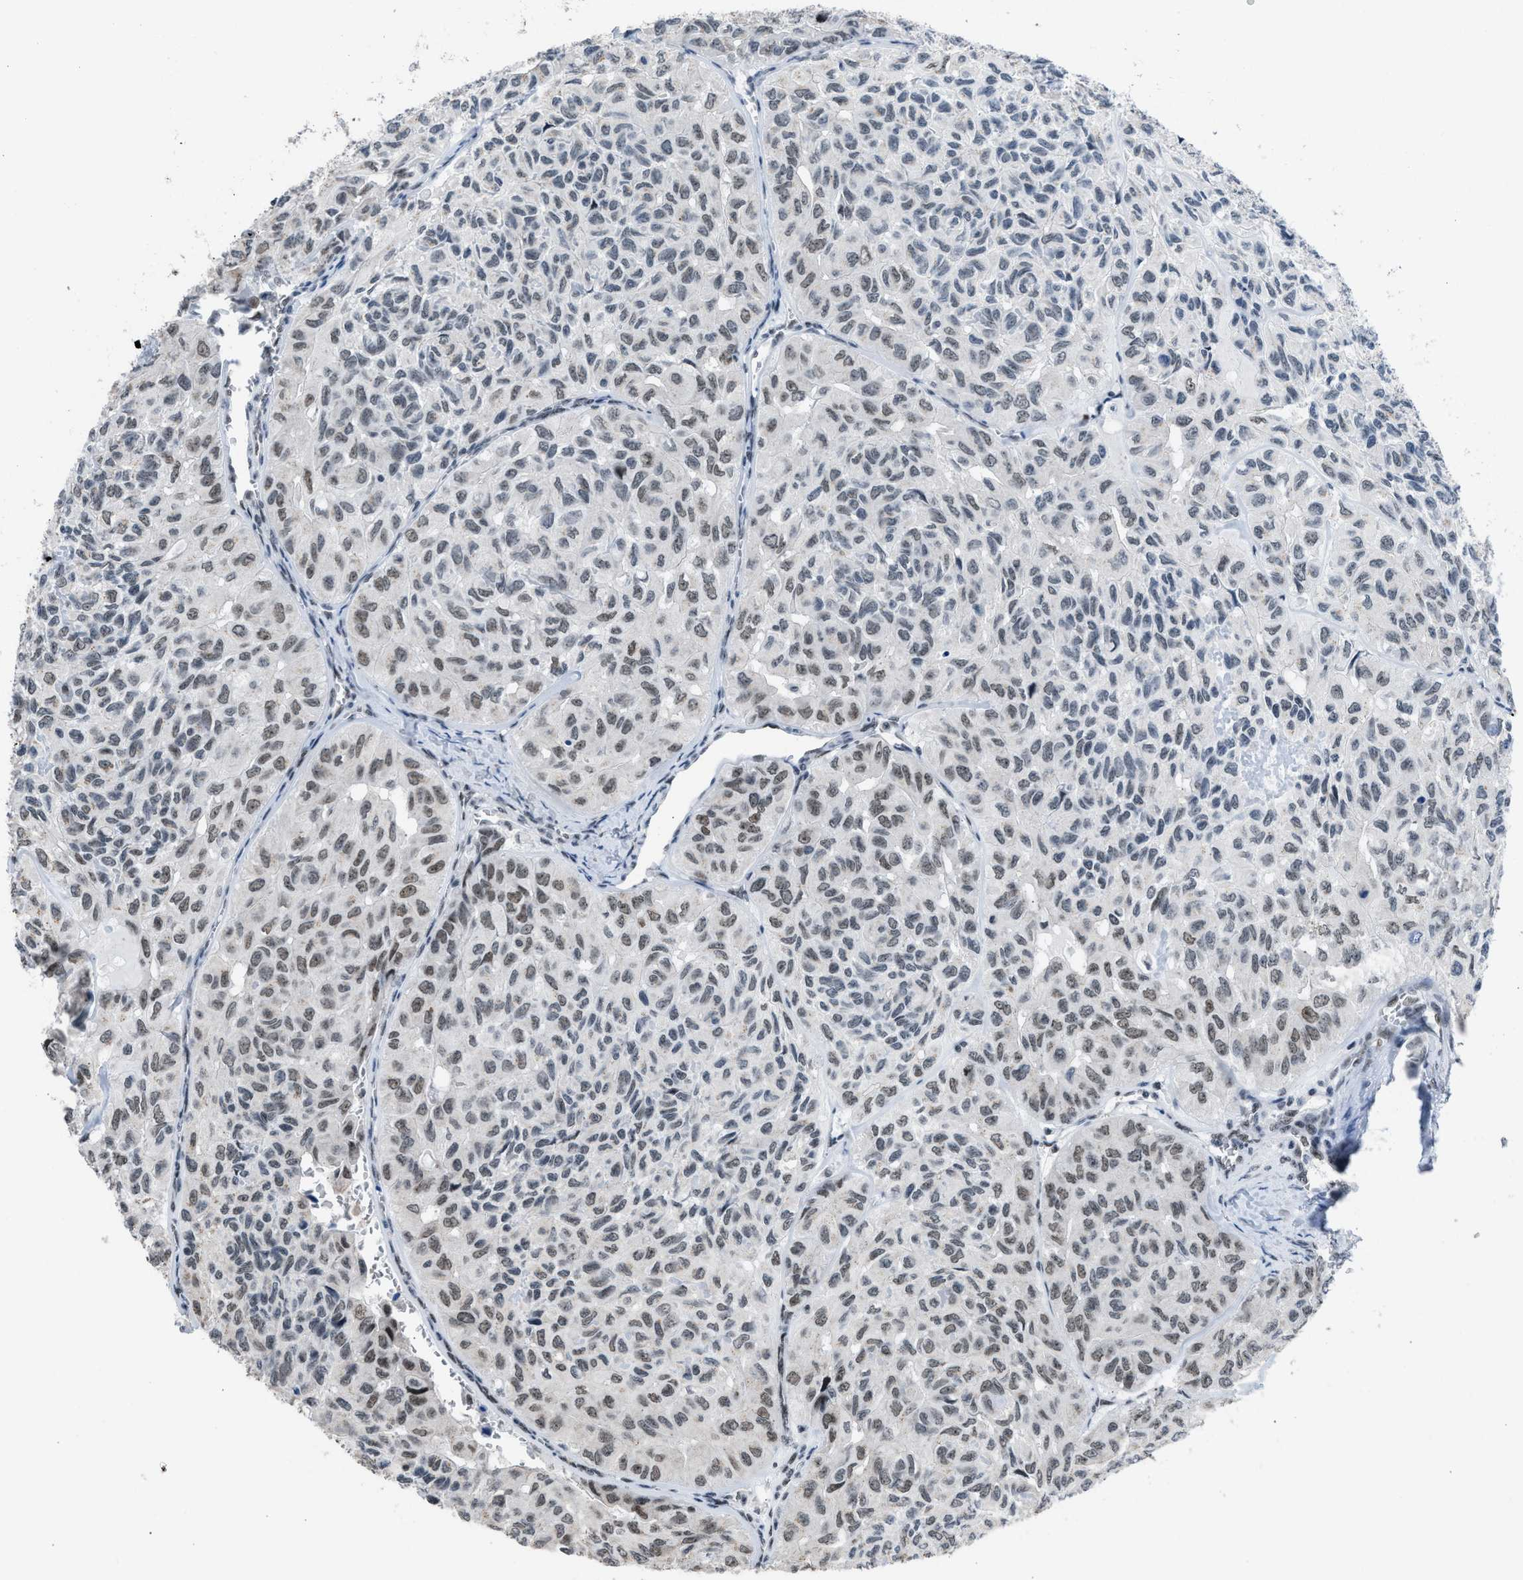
{"staining": {"intensity": "weak", "quantity": "25%-75%", "location": "nuclear"}, "tissue": "head and neck cancer", "cell_type": "Tumor cells", "image_type": "cancer", "snomed": [{"axis": "morphology", "description": "Adenocarcinoma, NOS"}, {"axis": "topography", "description": "Salivary gland, NOS"}, {"axis": "topography", "description": "Head-Neck"}], "caption": "Approximately 25%-75% of tumor cells in head and neck adenocarcinoma demonstrate weak nuclear protein staining as visualized by brown immunohistochemical staining.", "gene": "TERF2IP", "patient": {"sex": "female", "age": 76}}